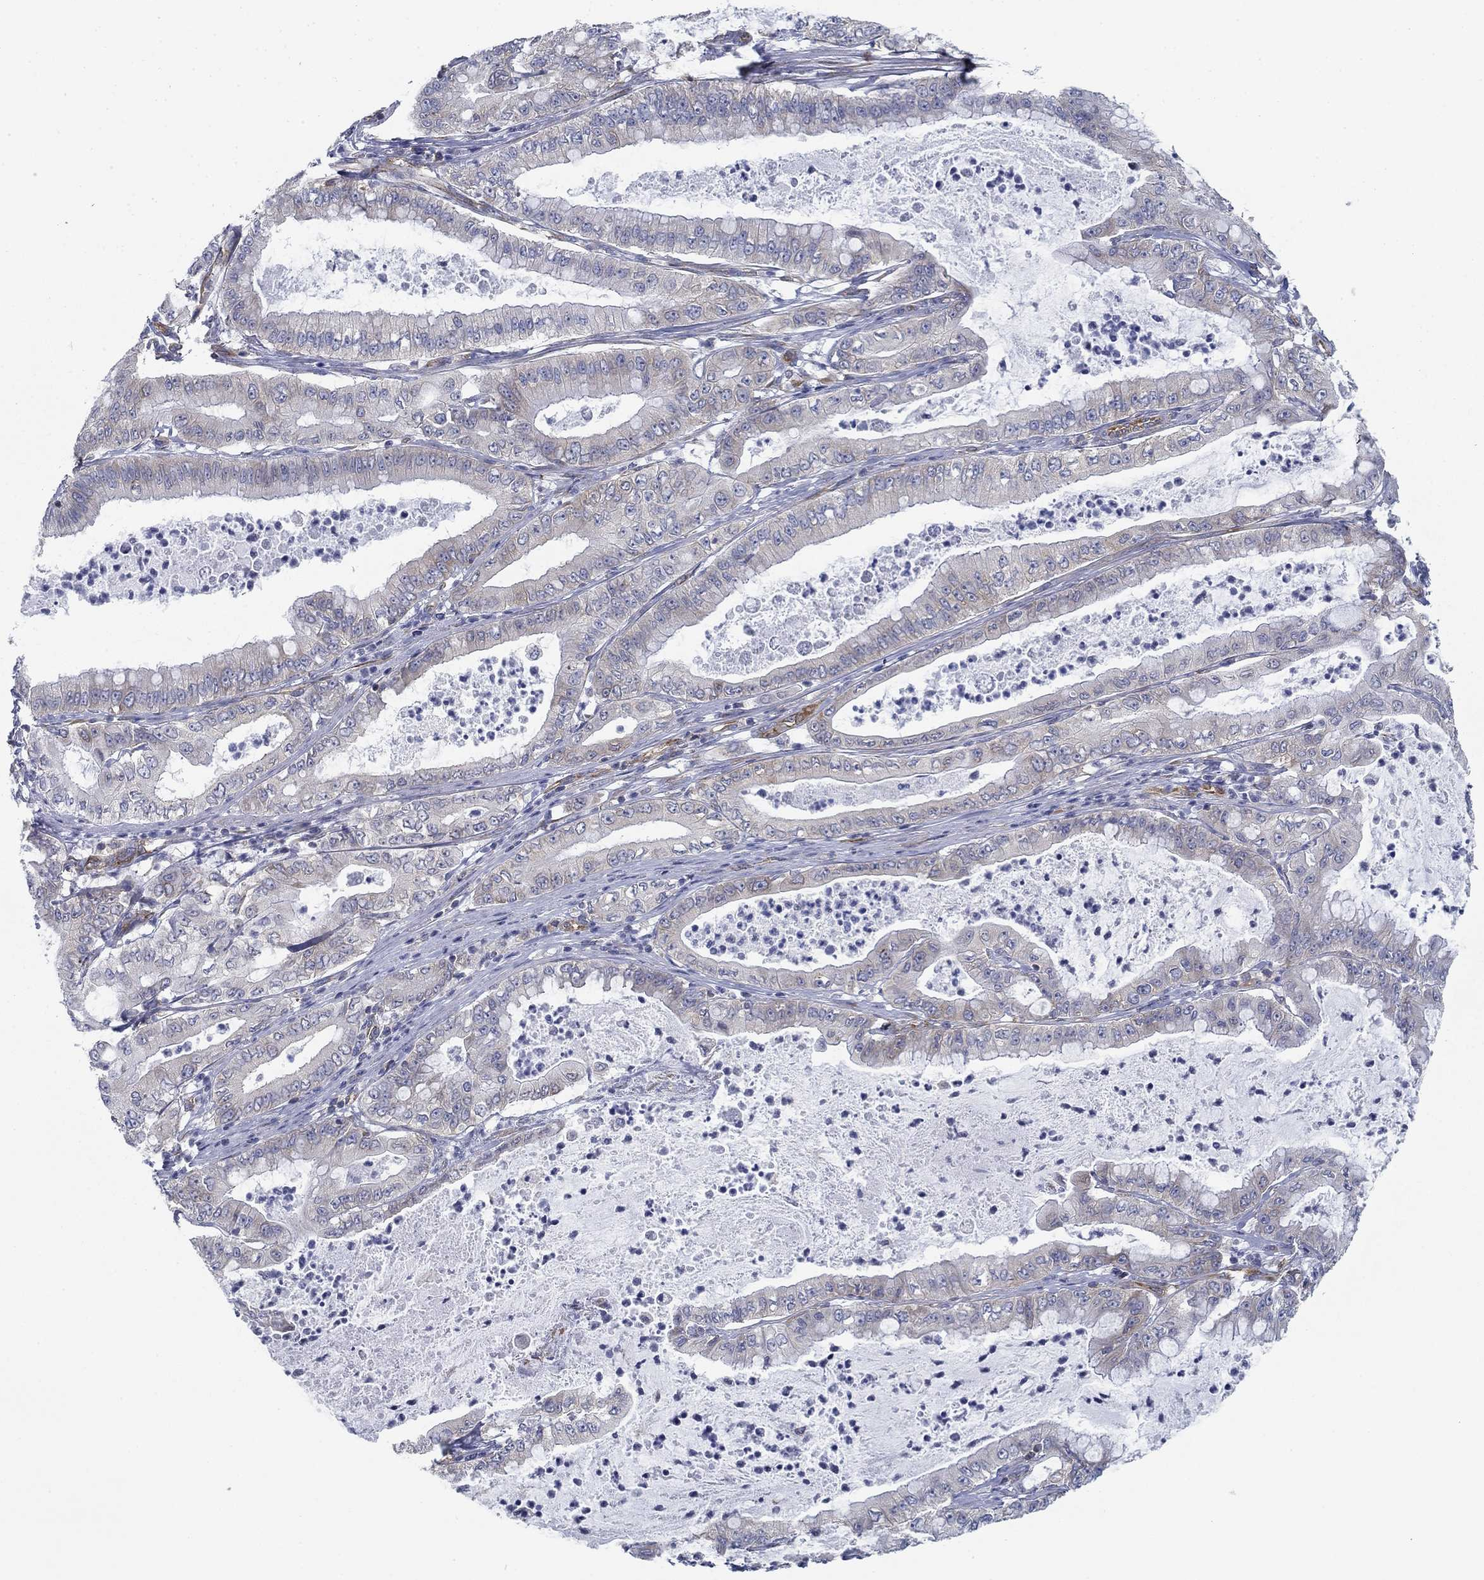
{"staining": {"intensity": "negative", "quantity": "none", "location": "none"}, "tissue": "pancreatic cancer", "cell_type": "Tumor cells", "image_type": "cancer", "snomed": [{"axis": "morphology", "description": "Adenocarcinoma, NOS"}, {"axis": "topography", "description": "Pancreas"}], "caption": "High magnification brightfield microscopy of pancreatic cancer (adenocarcinoma) stained with DAB (3,3'-diaminobenzidine) (brown) and counterstained with hematoxylin (blue): tumor cells show no significant positivity.", "gene": "FXR1", "patient": {"sex": "male", "age": 71}}